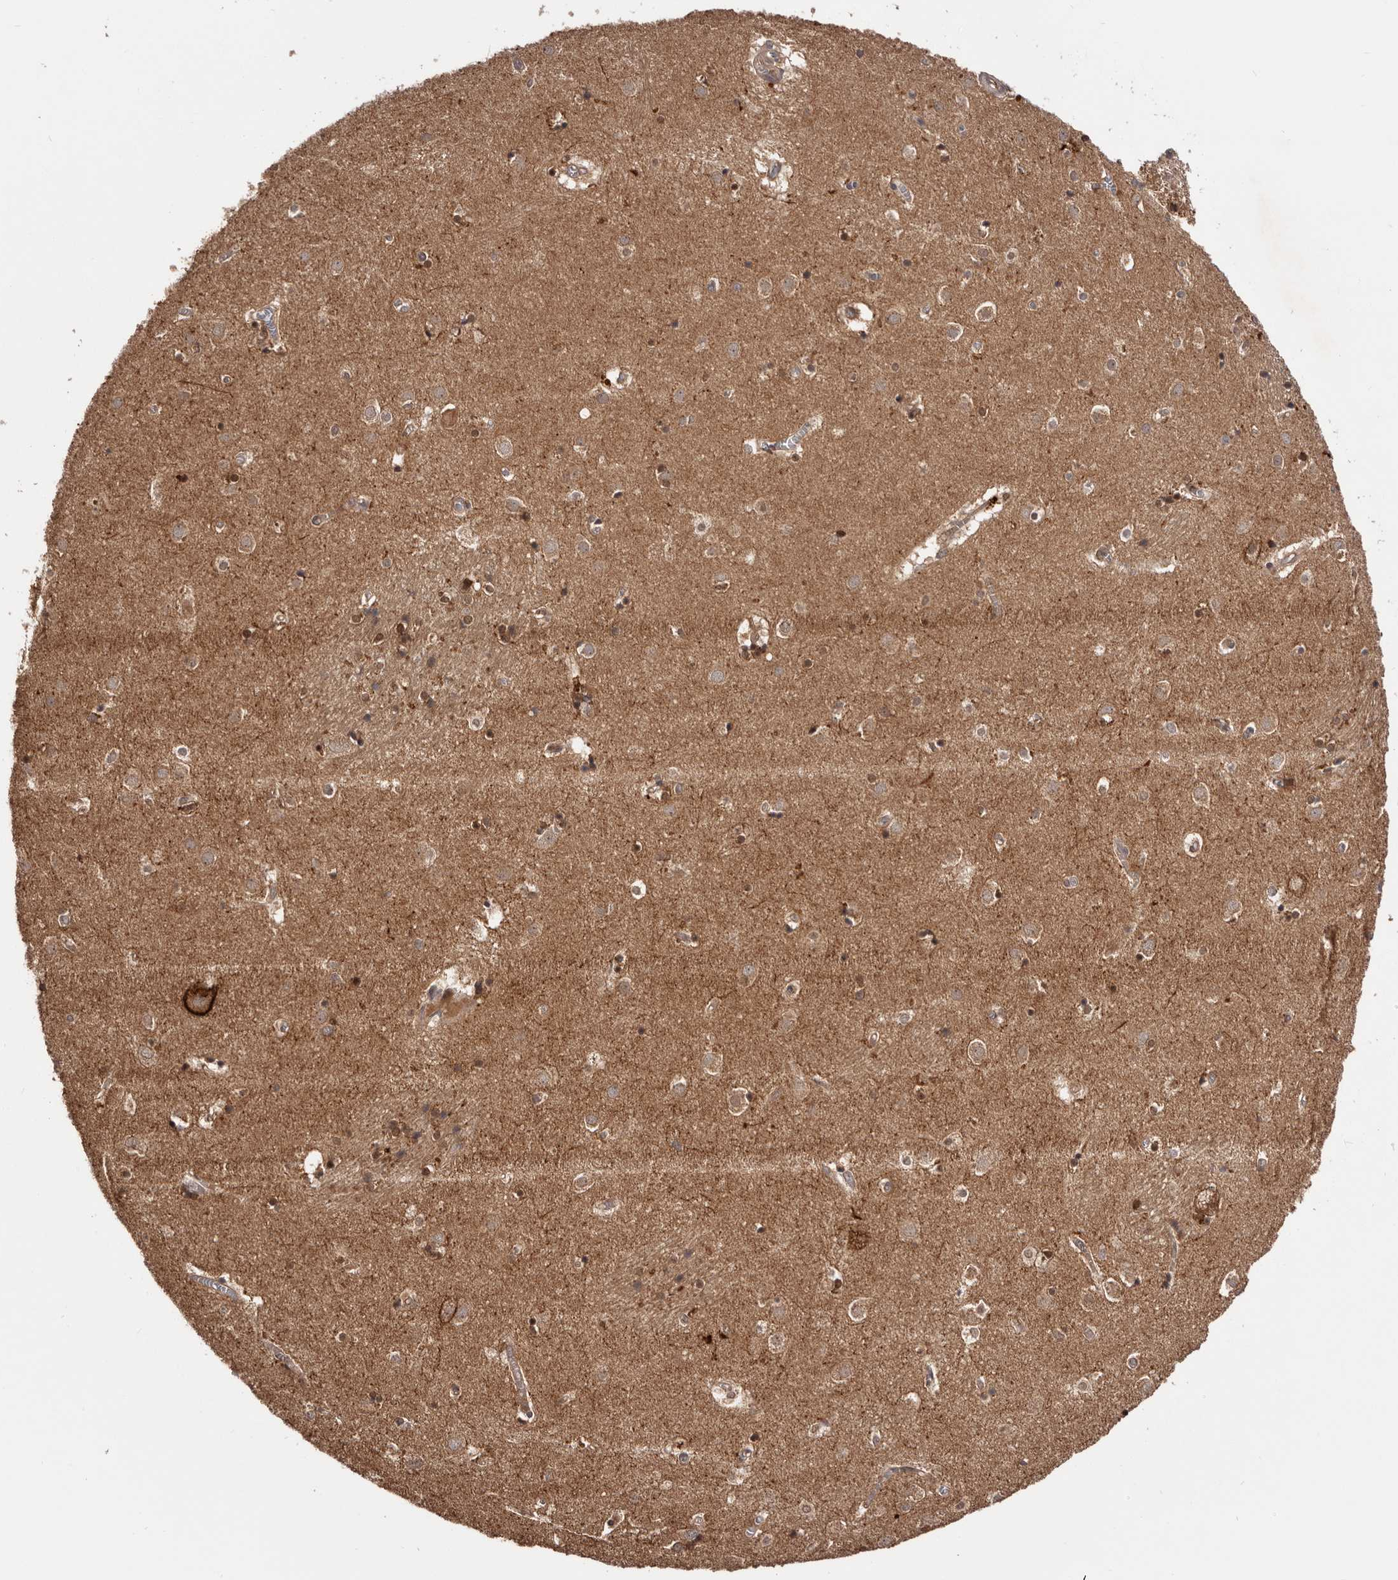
{"staining": {"intensity": "moderate", "quantity": "25%-75%", "location": "cytoplasmic/membranous"}, "tissue": "caudate", "cell_type": "Glial cells", "image_type": "normal", "snomed": [{"axis": "morphology", "description": "Normal tissue, NOS"}, {"axis": "topography", "description": "Lateral ventricle wall"}], "caption": "Immunohistochemical staining of benign human caudate displays 25%-75% levels of moderate cytoplasmic/membranous protein staining in approximately 25%-75% of glial cells.", "gene": "MDP1", "patient": {"sex": "male", "age": 70}}